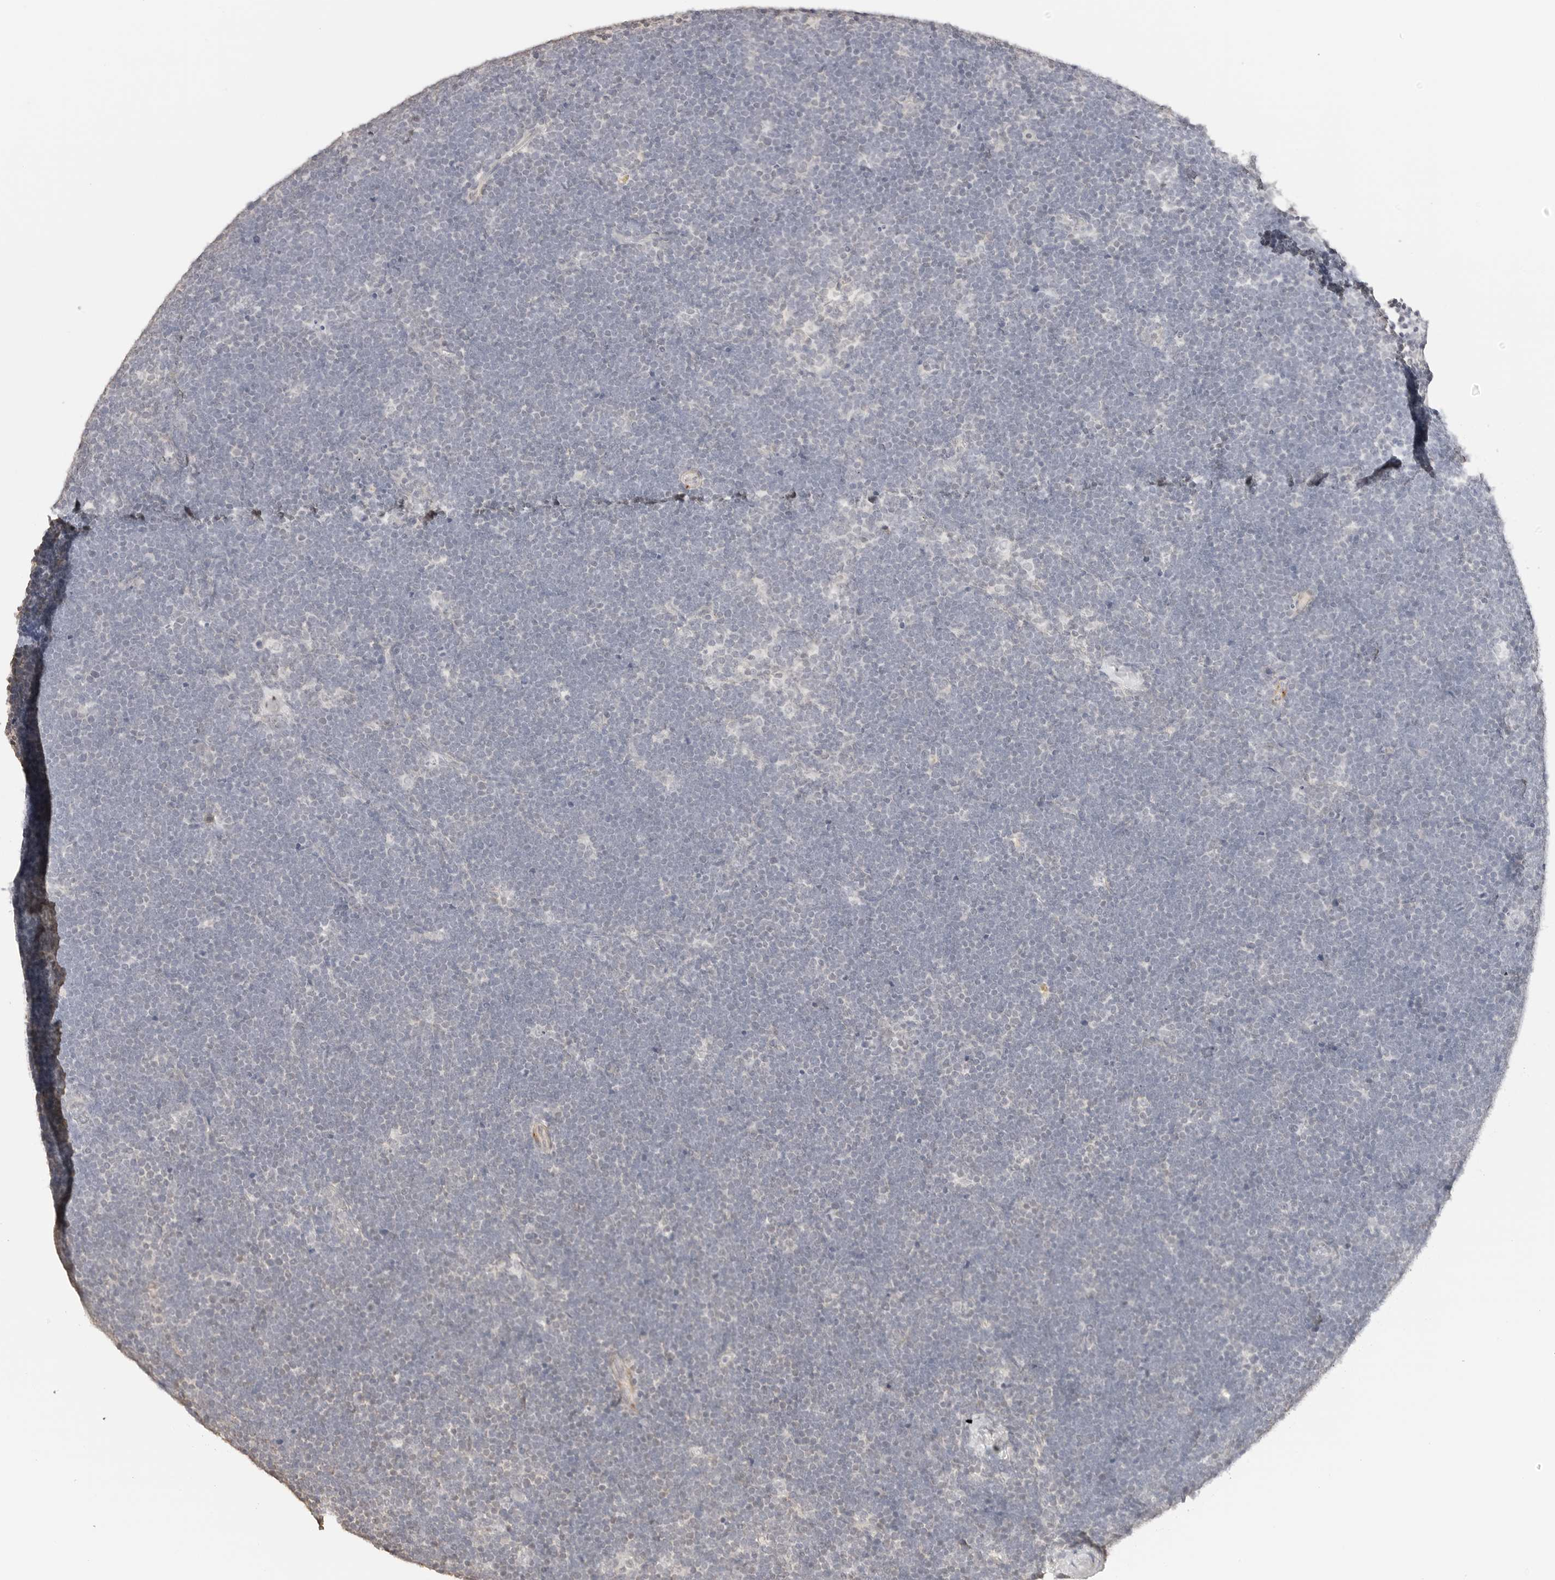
{"staining": {"intensity": "negative", "quantity": "none", "location": "none"}, "tissue": "lymphoma", "cell_type": "Tumor cells", "image_type": "cancer", "snomed": [{"axis": "morphology", "description": "Malignant lymphoma, non-Hodgkin's type, High grade"}, {"axis": "topography", "description": "Lymph node"}], "caption": "DAB immunohistochemical staining of human high-grade malignant lymphoma, non-Hodgkin's type reveals no significant expression in tumor cells.", "gene": "PCDH19", "patient": {"sex": "male", "age": 13}}